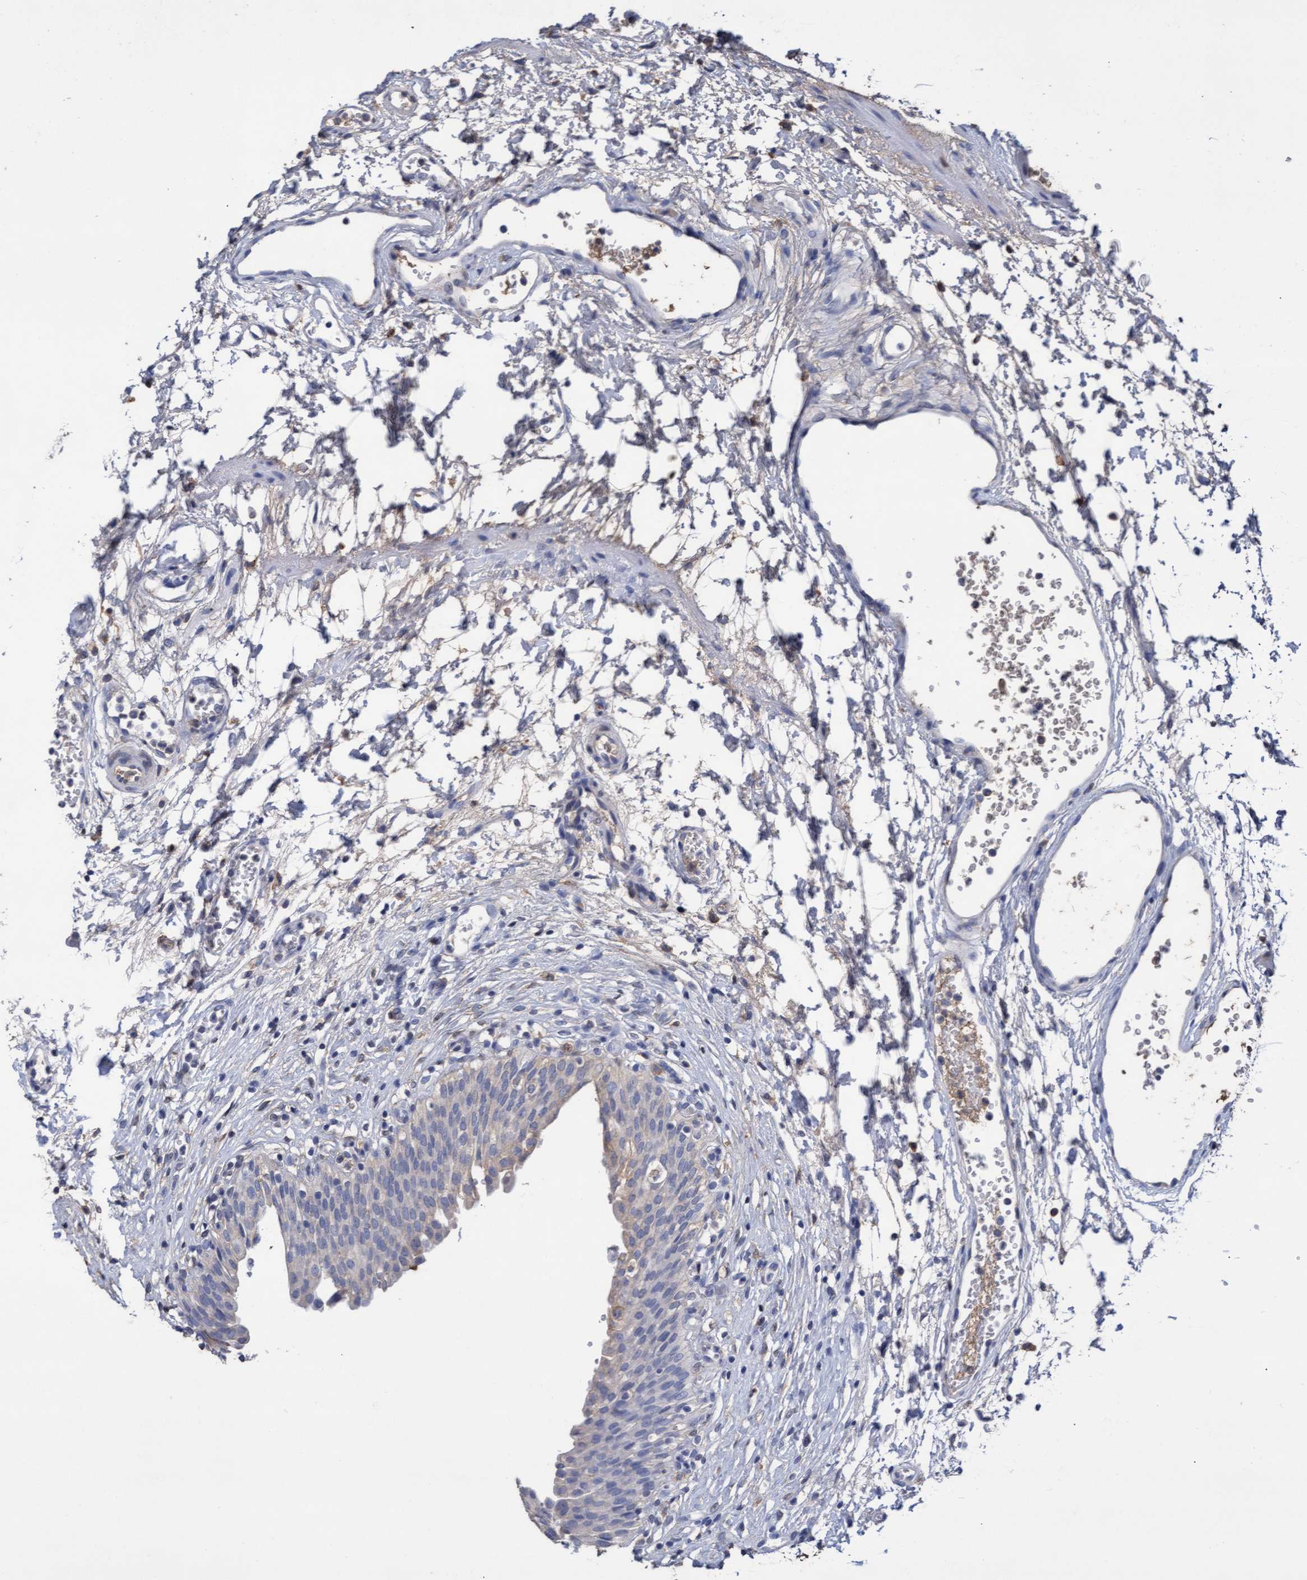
{"staining": {"intensity": "weak", "quantity": "<25%", "location": "cytoplasmic/membranous"}, "tissue": "urinary bladder", "cell_type": "Urothelial cells", "image_type": "normal", "snomed": [{"axis": "morphology", "description": "Urothelial carcinoma, High grade"}, {"axis": "topography", "description": "Urinary bladder"}], "caption": "Immunohistochemistry (IHC) histopathology image of unremarkable human urinary bladder stained for a protein (brown), which reveals no staining in urothelial cells. The staining was performed using DAB (3,3'-diaminobenzidine) to visualize the protein expression in brown, while the nuclei were stained in blue with hematoxylin (Magnification: 20x).", "gene": "GPR39", "patient": {"sex": "male", "age": 46}}